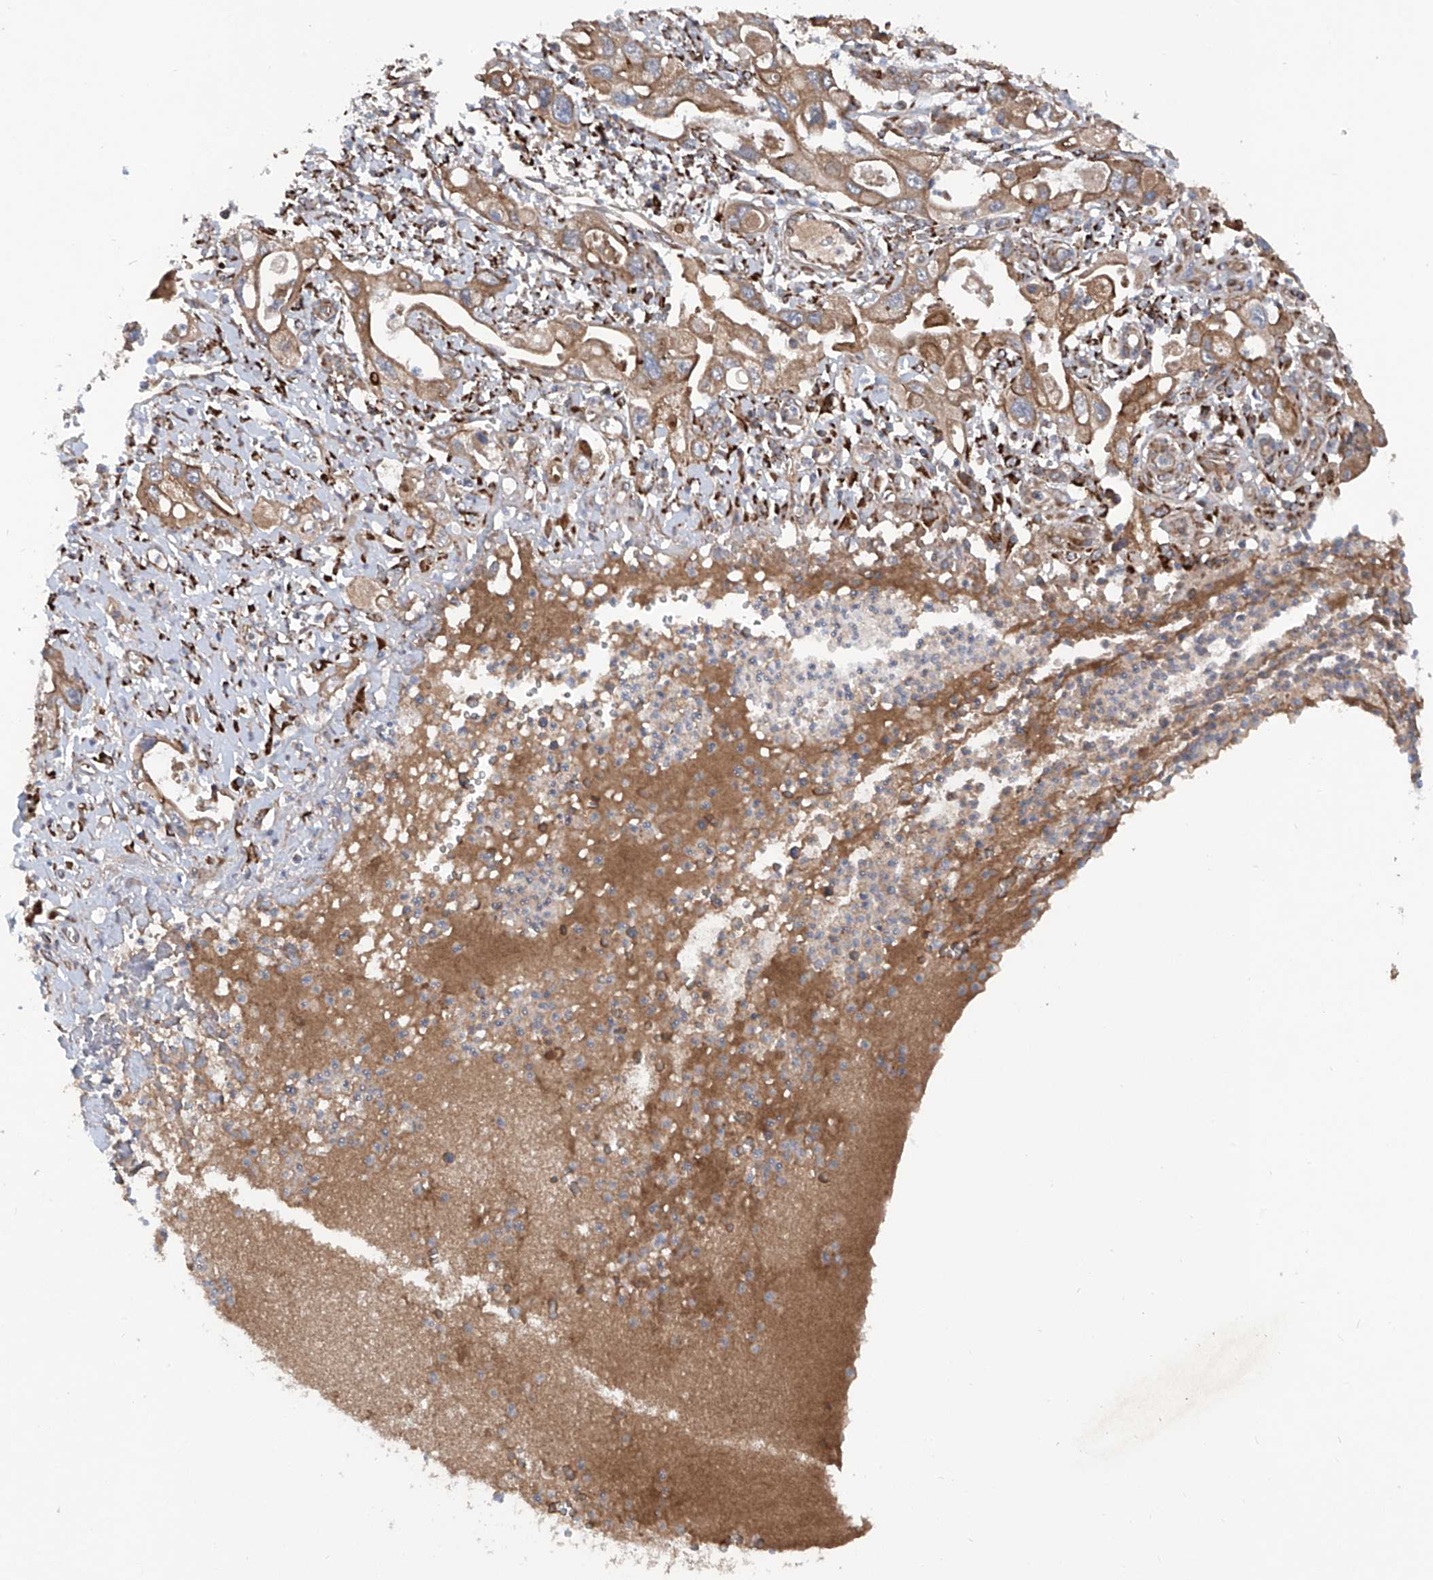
{"staining": {"intensity": "moderate", "quantity": ">75%", "location": "cytoplasmic/membranous"}, "tissue": "pancreatic cancer", "cell_type": "Tumor cells", "image_type": "cancer", "snomed": [{"axis": "morphology", "description": "Adenocarcinoma, NOS"}, {"axis": "topography", "description": "Pancreas"}], "caption": "Pancreatic cancer (adenocarcinoma) stained with a protein marker demonstrates moderate staining in tumor cells.", "gene": "ASCC3", "patient": {"sex": "male", "age": 68}}